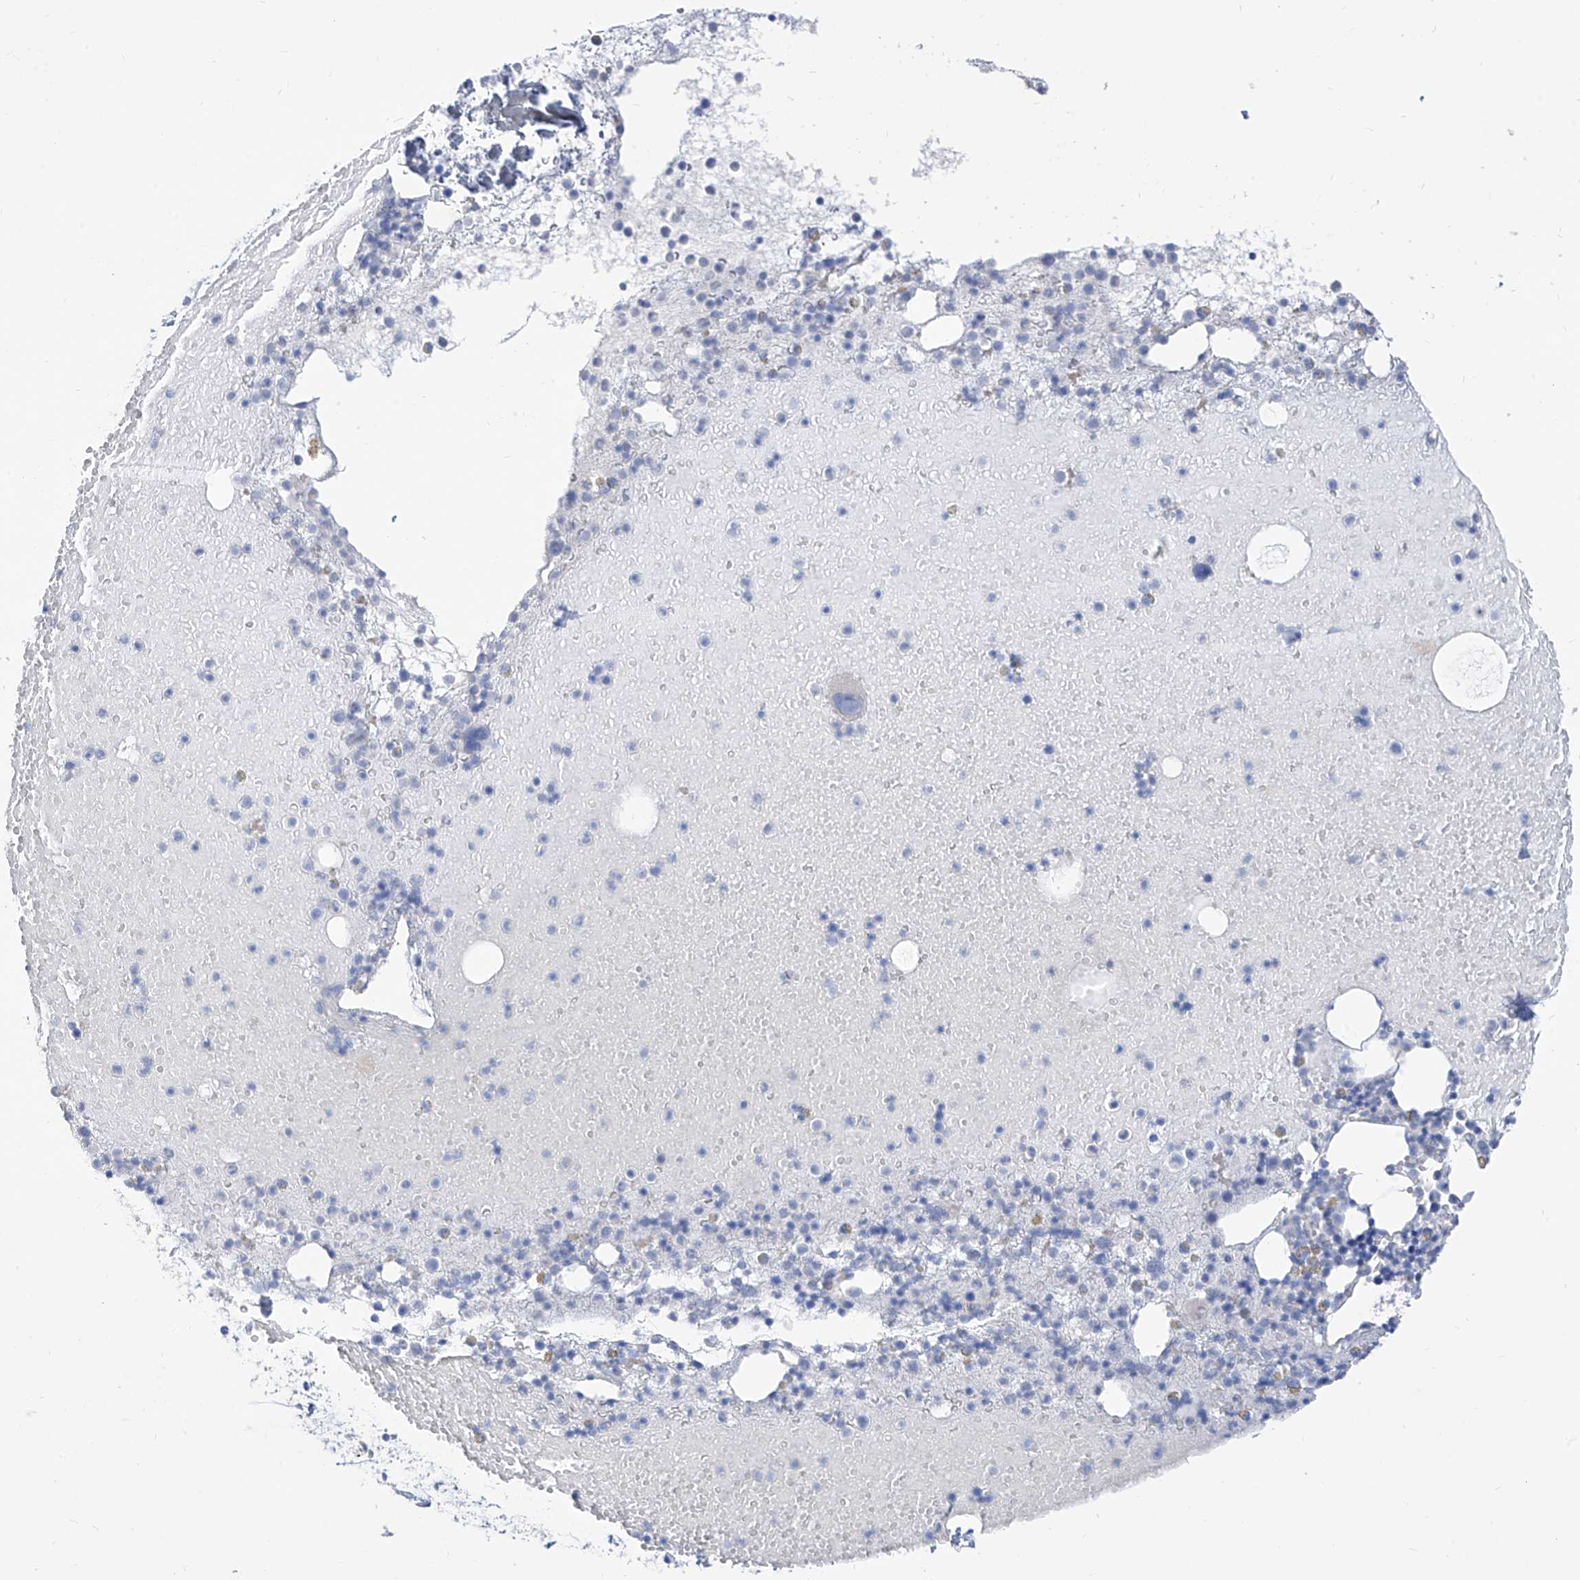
{"staining": {"intensity": "negative", "quantity": "none", "location": "none"}, "tissue": "bone marrow", "cell_type": "Hematopoietic cells", "image_type": "normal", "snomed": [{"axis": "morphology", "description": "Normal tissue, NOS"}, {"axis": "topography", "description": "Bone marrow"}], "caption": "Immunohistochemistry of normal human bone marrow exhibits no positivity in hematopoietic cells.", "gene": "ARHGEF40", "patient": {"sex": "male", "age": 47}}